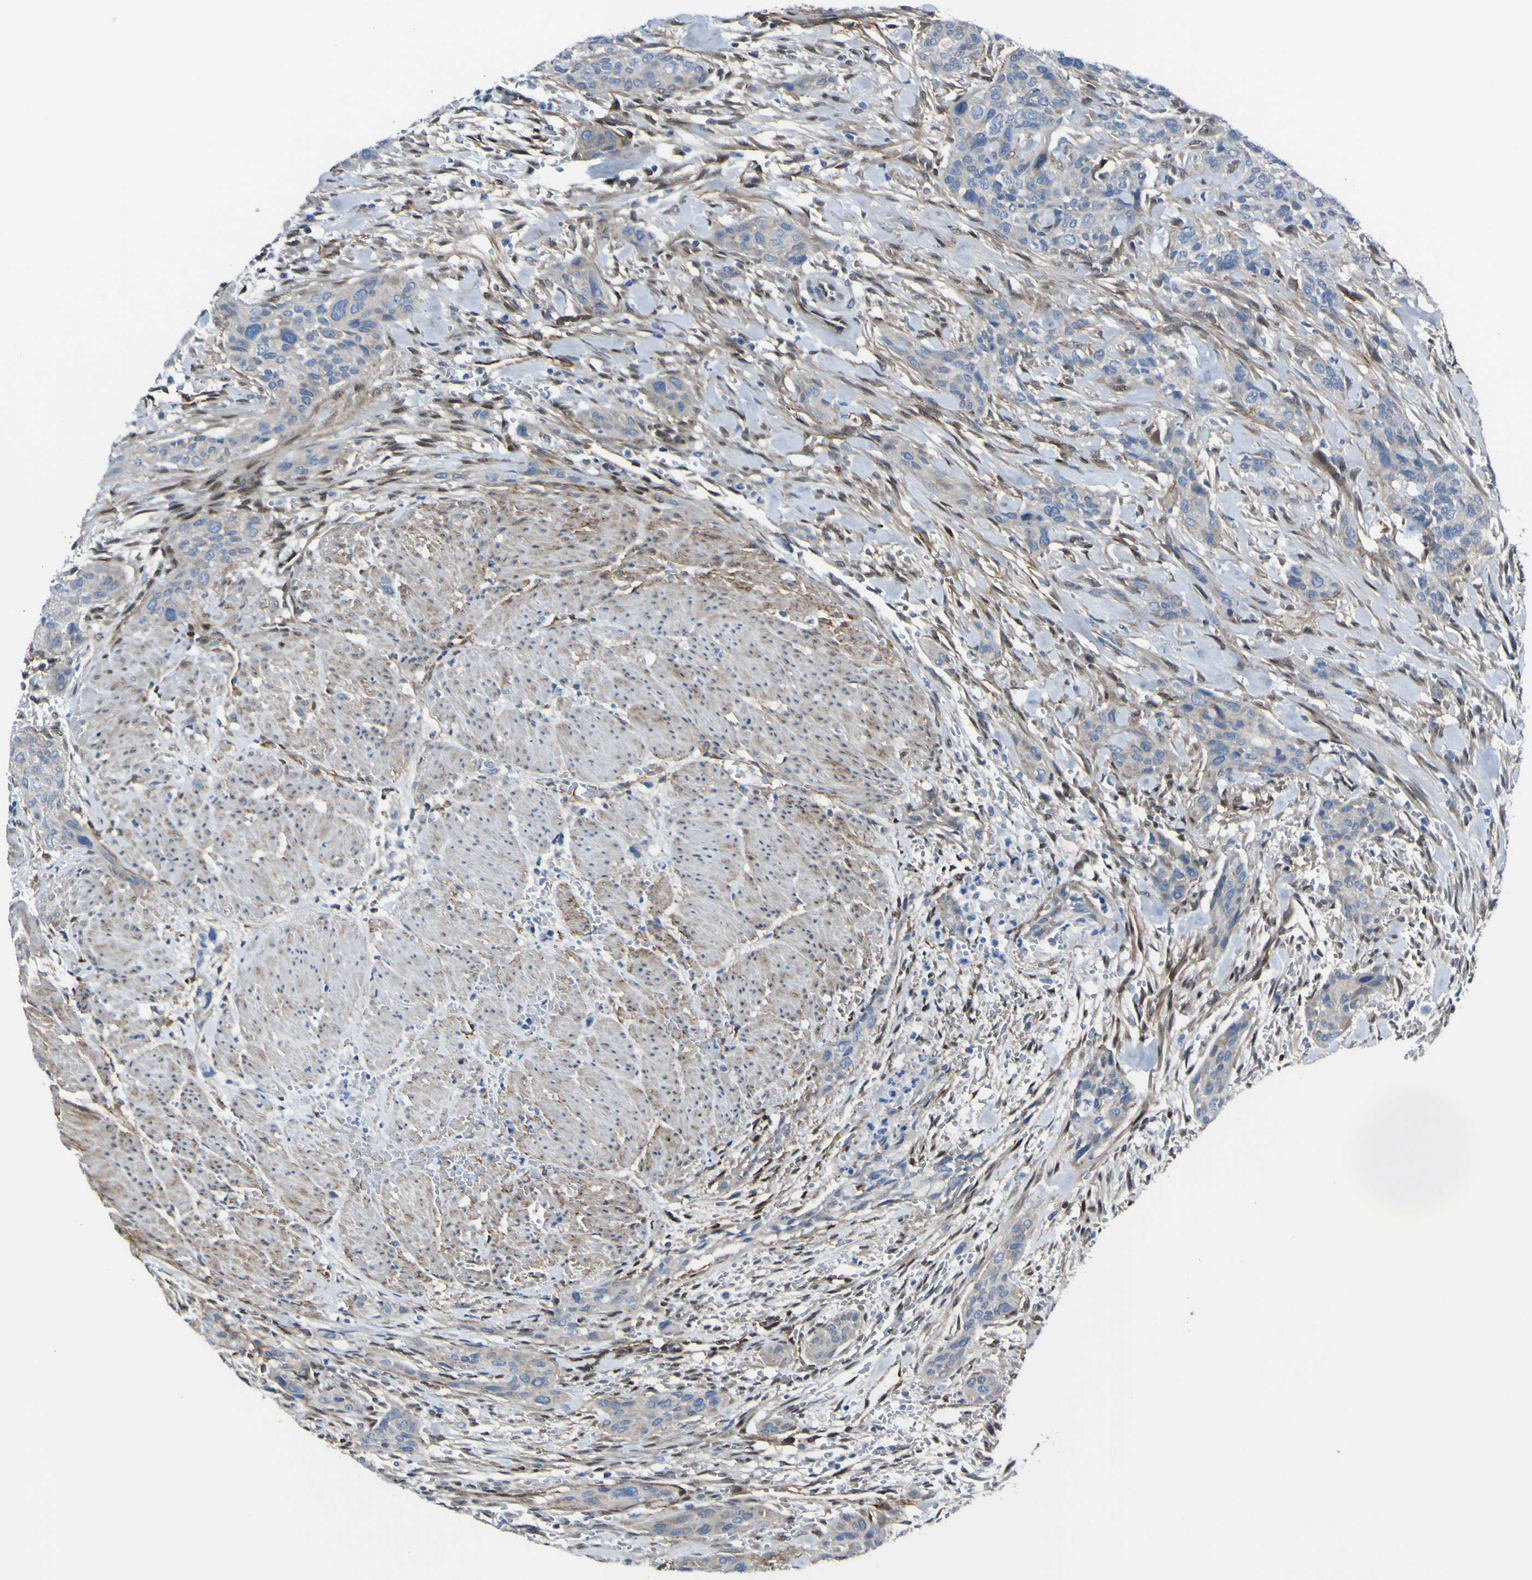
{"staining": {"intensity": "weak", "quantity": ">75%", "location": "cytoplasmic/membranous"}, "tissue": "urothelial cancer", "cell_type": "Tumor cells", "image_type": "cancer", "snomed": [{"axis": "morphology", "description": "Urothelial carcinoma, High grade"}, {"axis": "topography", "description": "Urinary bladder"}], "caption": "Protein expression analysis of urothelial cancer demonstrates weak cytoplasmic/membranous staining in about >75% of tumor cells.", "gene": "LRRN1", "patient": {"sex": "male", "age": 35}}